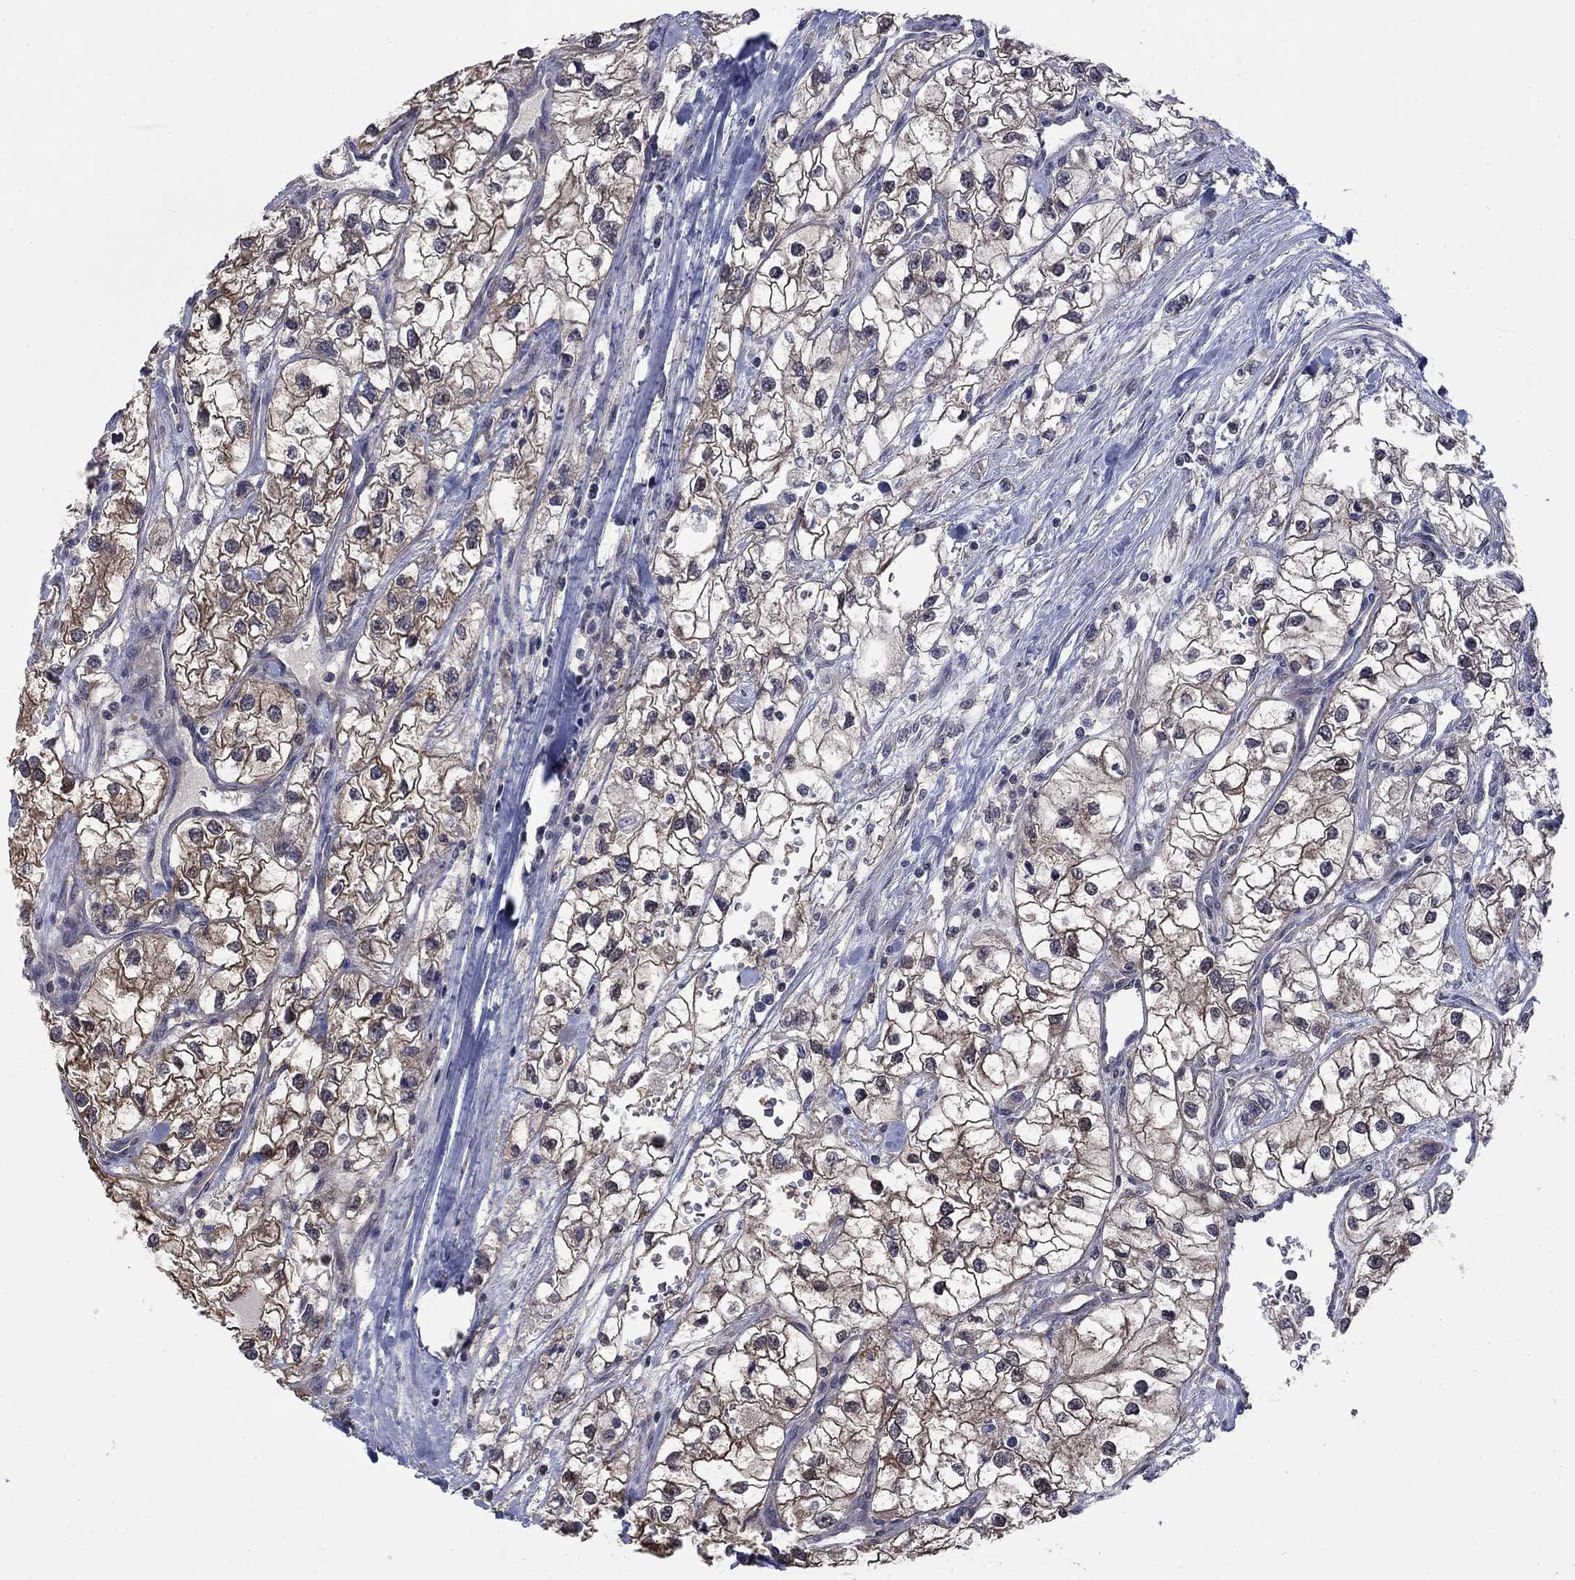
{"staining": {"intensity": "moderate", "quantity": "<25%", "location": "cytoplasmic/membranous"}, "tissue": "renal cancer", "cell_type": "Tumor cells", "image_type": "cancer", "snomed": [{"axis": "morphology", "description": "Adenocarcinoma, NOS"}, {"axis": "topography", "description": "Kidney"}], "caption": "IHC image of neoplastic tissue: human renal cancer (adenocarcinoma) stained using immunohistochemistry (IHC) reveals low levels of moderate protein expression localized specifically in the cytoplasmic/membranous of tumor cells, appearing as a cytoplasmic/membranous brown color.", "gene": "PDZD2", "patient": {"sex": "male", "age": 59}}